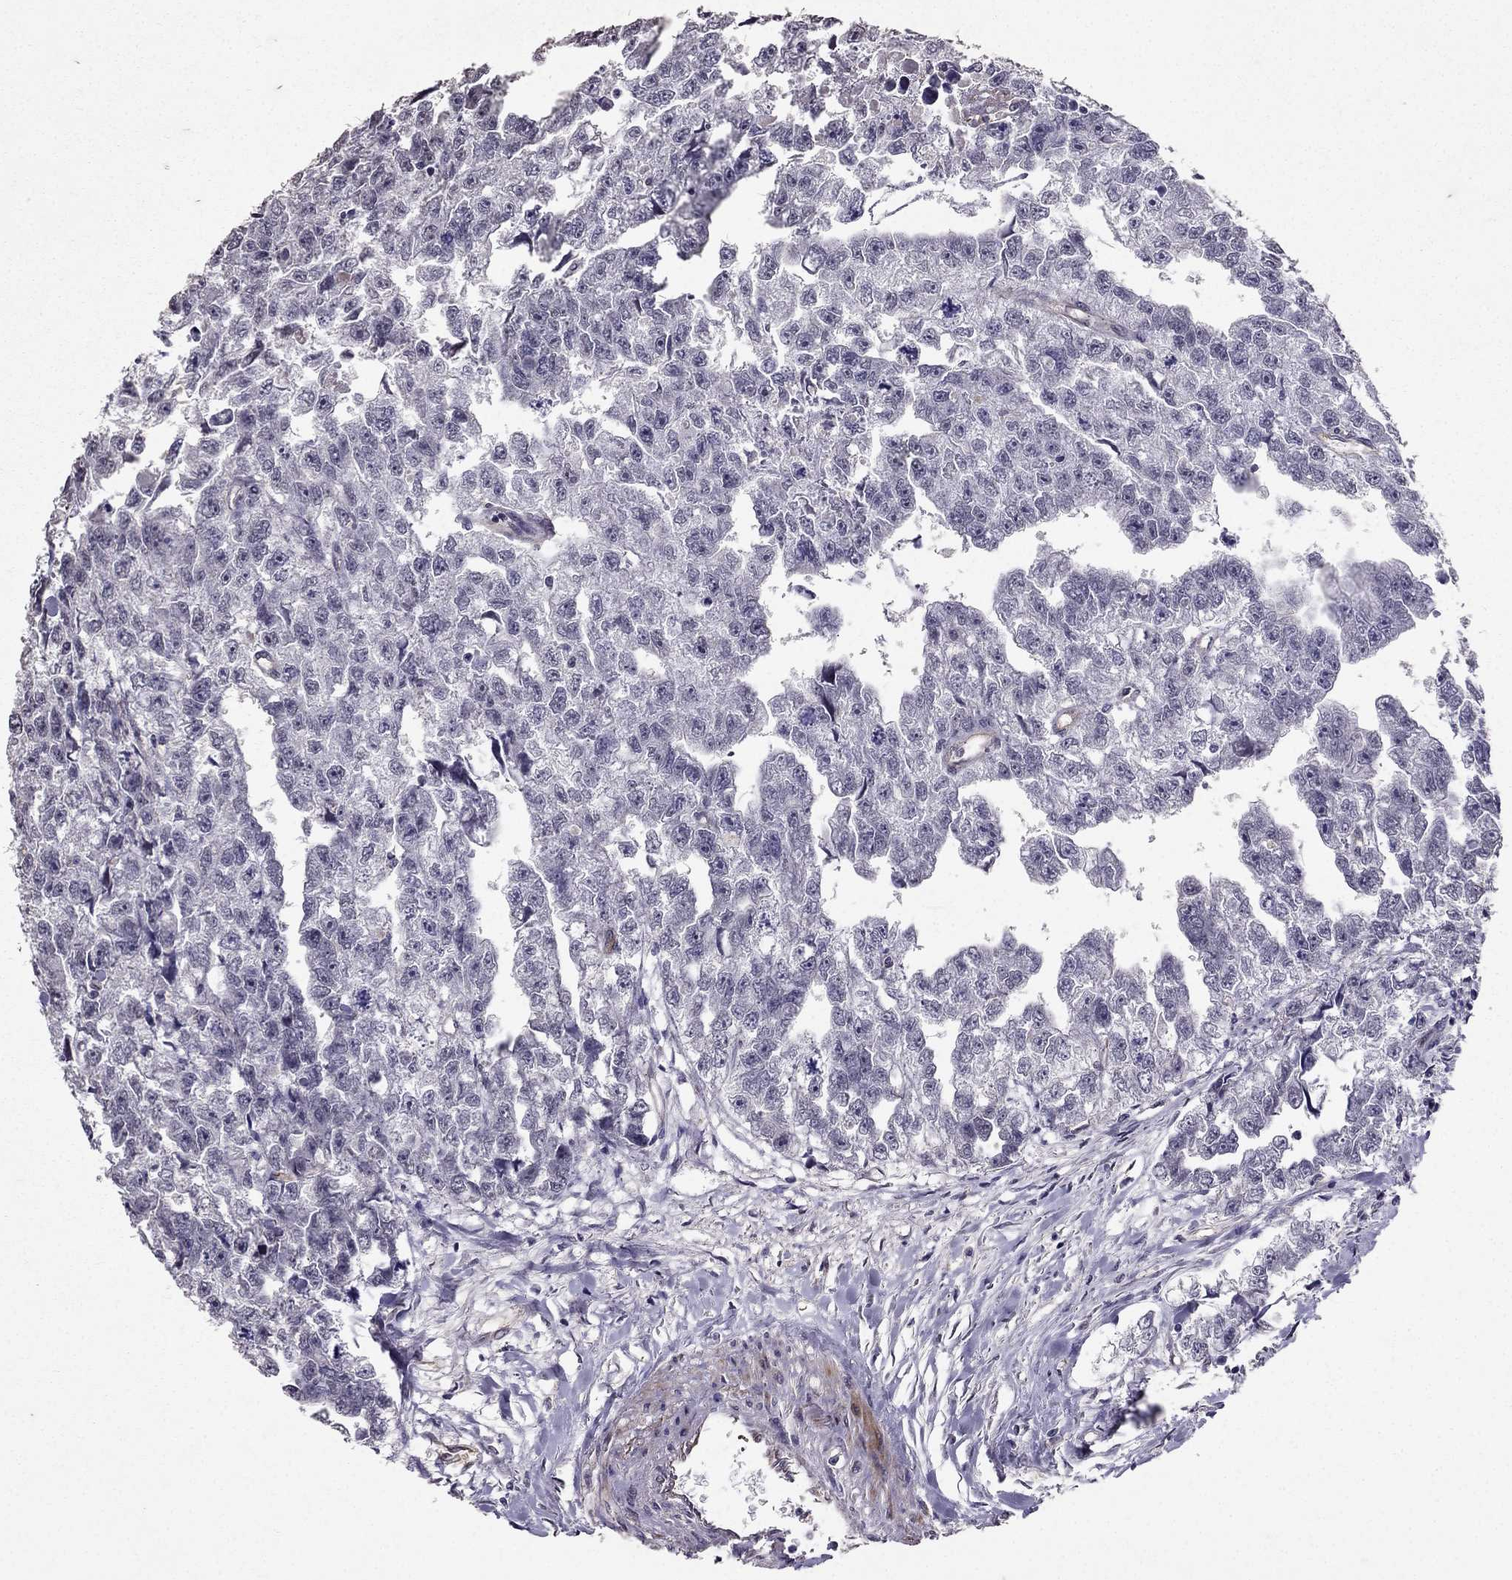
{"staining": {"intensity": "negative", "quantity": "none", "location": "none"}, "tissue": "testis cancer", "cell_type": "Tumor cells", "image_type": "cancer", "snomed": [{"axis": "morphology", "description": "Carcinoma, Embryonal, NOS"}, {"axis": "morphology", "description": "Teratoma, malignant, NOS"}, {"axis": "topography", "description": "Testis"}], "caption": "Tumor cells show no significant expression in embryonal carcinoma (testis). (DAB immunohistochemistry, high magnification).", "gene": "RASIP1", "patient": {"sex": "male", "age": 44}}